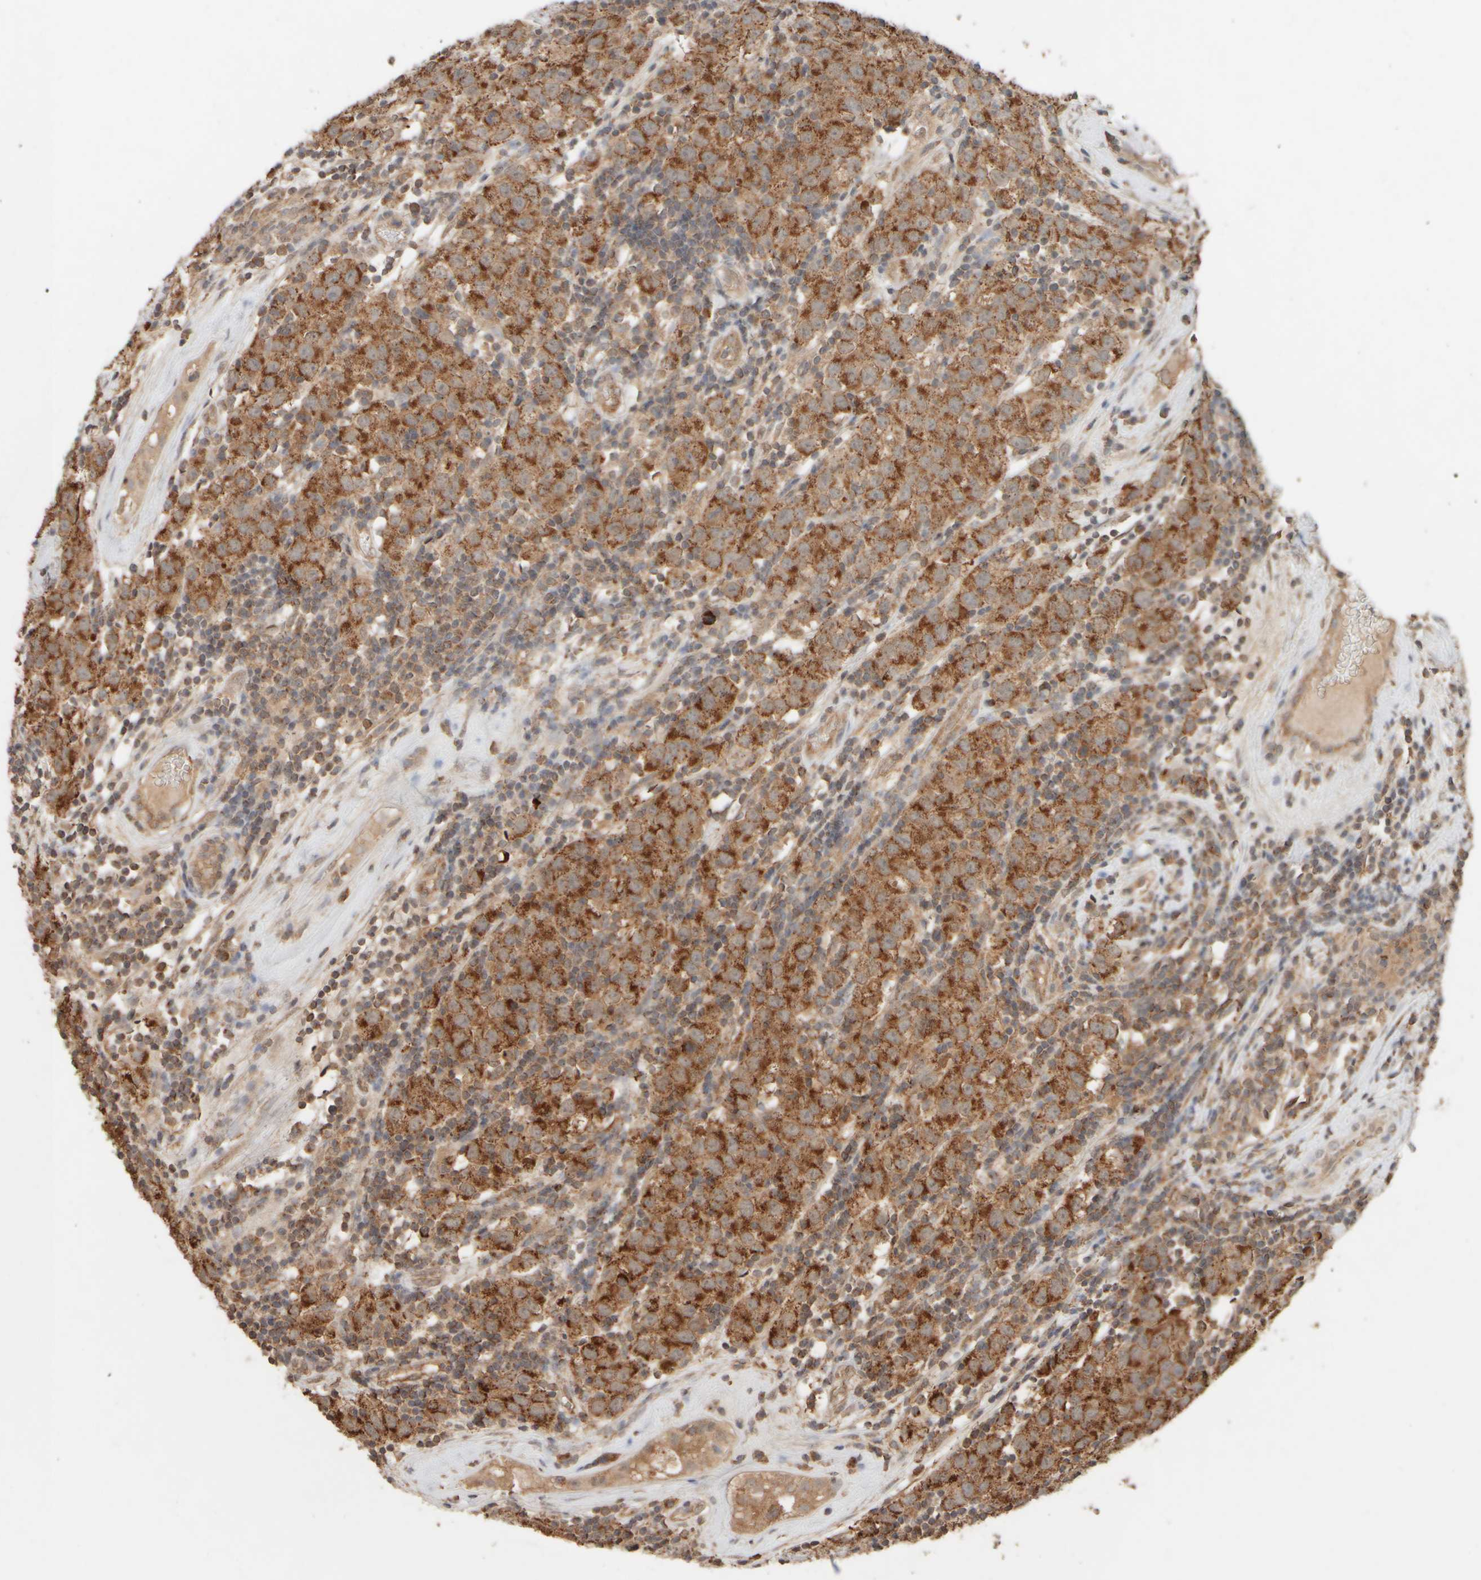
{"staining": {"intensity": "strong", "quantity": "25%-75%", "location": "cytoplasmic/membranous"}, "tissue": "testis cancer", "cell_type": "Tumor cells", "image_type": "cancer", "snomed": [{"axis": "morphology", "description": "Seminoma, NOS"}, {"axis": "morphology", "description": "Carcinoma, Embryonal, NOS"}, {"axis": "topography", "description": "Testis"}], "caption": "Immunohistochemical staining of human testis cancer (embryonal carcinoma) exhibits high levels of strong cytoplasmic/membranous protein expression in approximately 25%-75% of tumor cells.", "gene": "EIF2B3", "patient": {"sex": "male", "age": 28}}